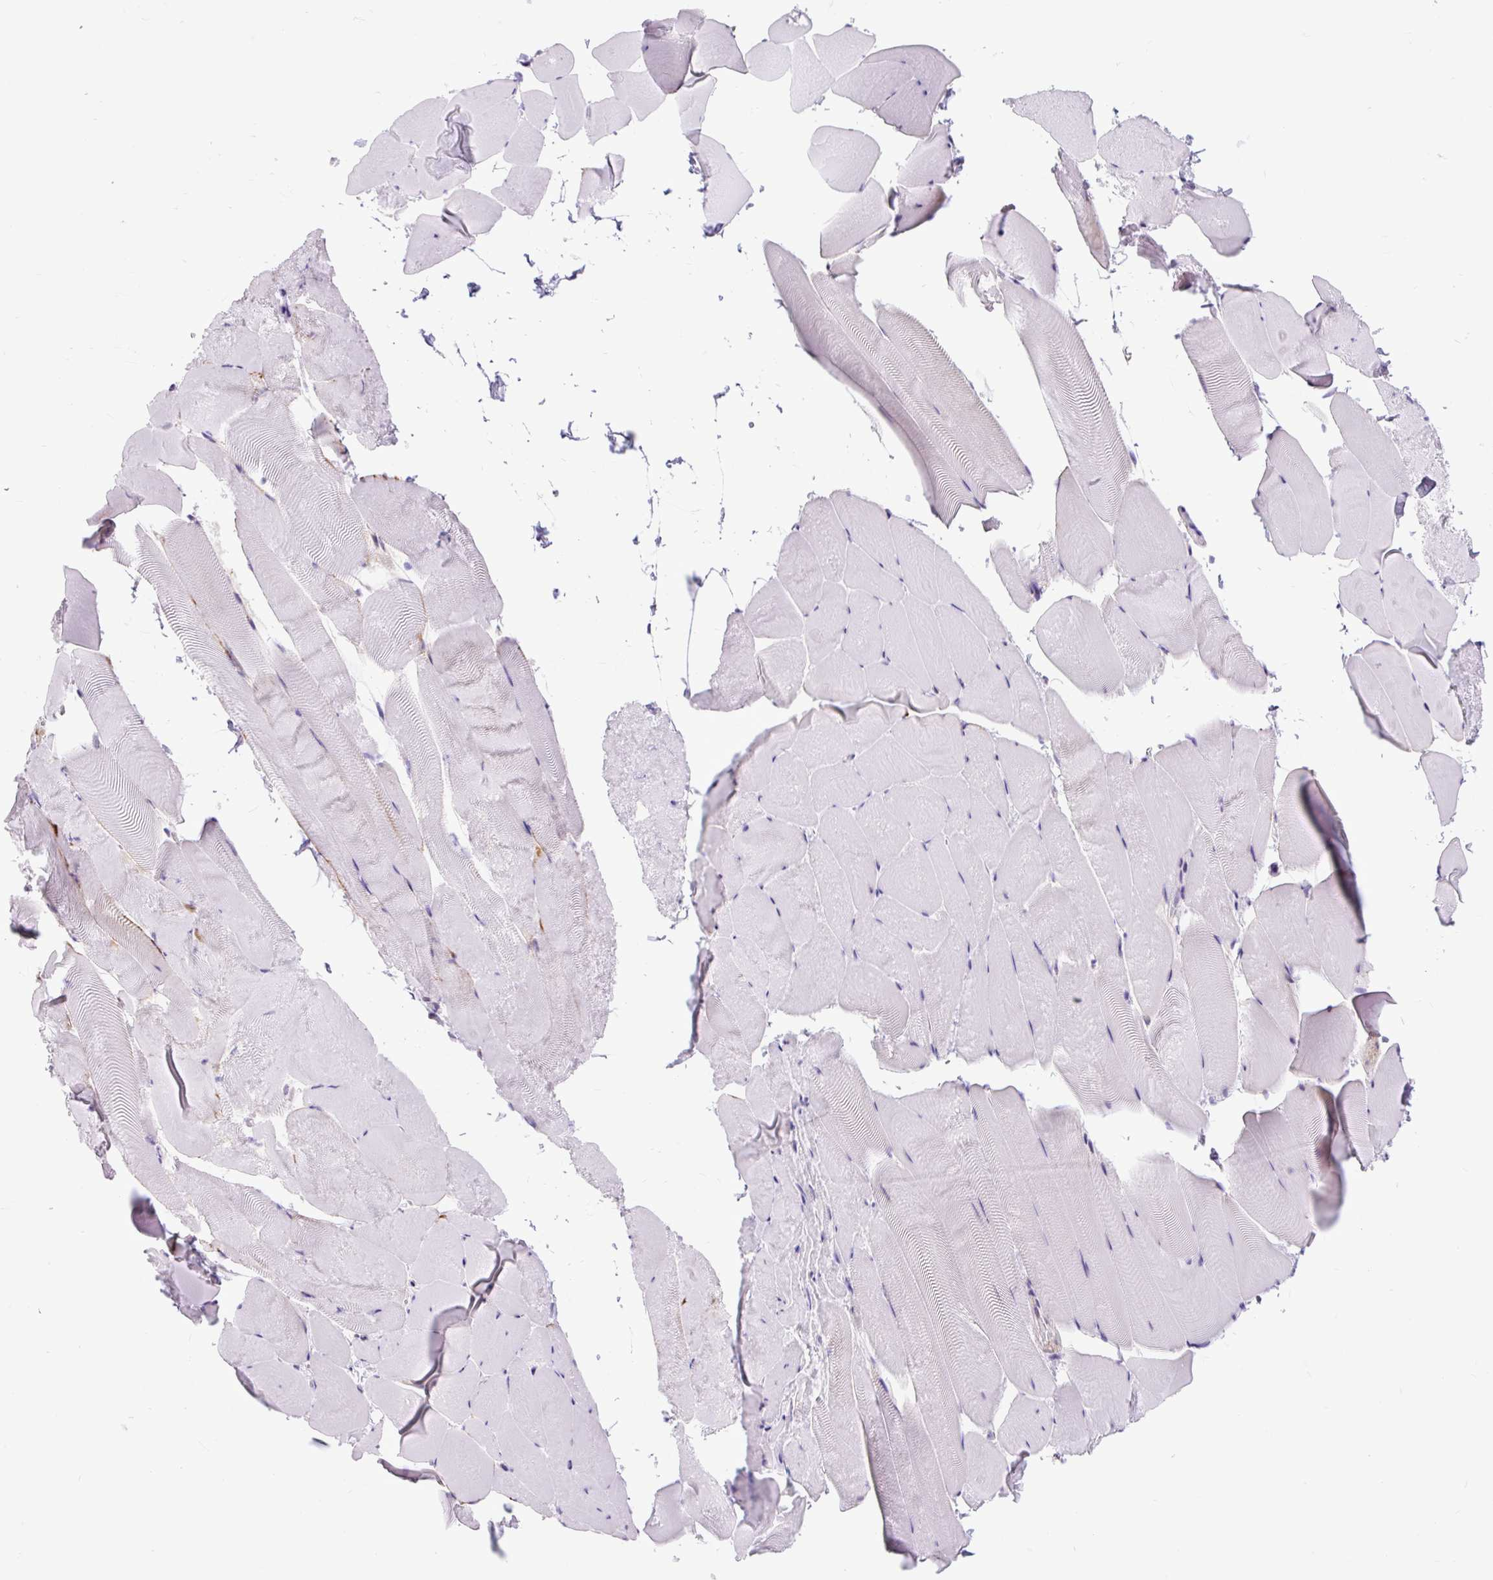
{"staining": {"intensity": "negative", "quantity": "none", "location": "none"}, "tissue": "skeletal muscle", "cell_type": "Myocytes", "image_type": "normal", "snomed": [{"axis": "morphology", "description": "Normal tissue, NOS"}, {"axis": "topography", "description": "Skeletal muscle"}], "caption": "High magnification brightfield microscopy of benign skeletal muscle stained with DAB (3,3'-diaminobenzidine) (brown) and counterstained with hematoxylin (blue): myocytes show no significant expression. (Brightfield microscopy of DAB (3,3'-diaminobenzidine) immunohistochemistry (IHC) at high magnification).", "gene": "CLK2", "patient": {"sex": "female", "age": 64}}